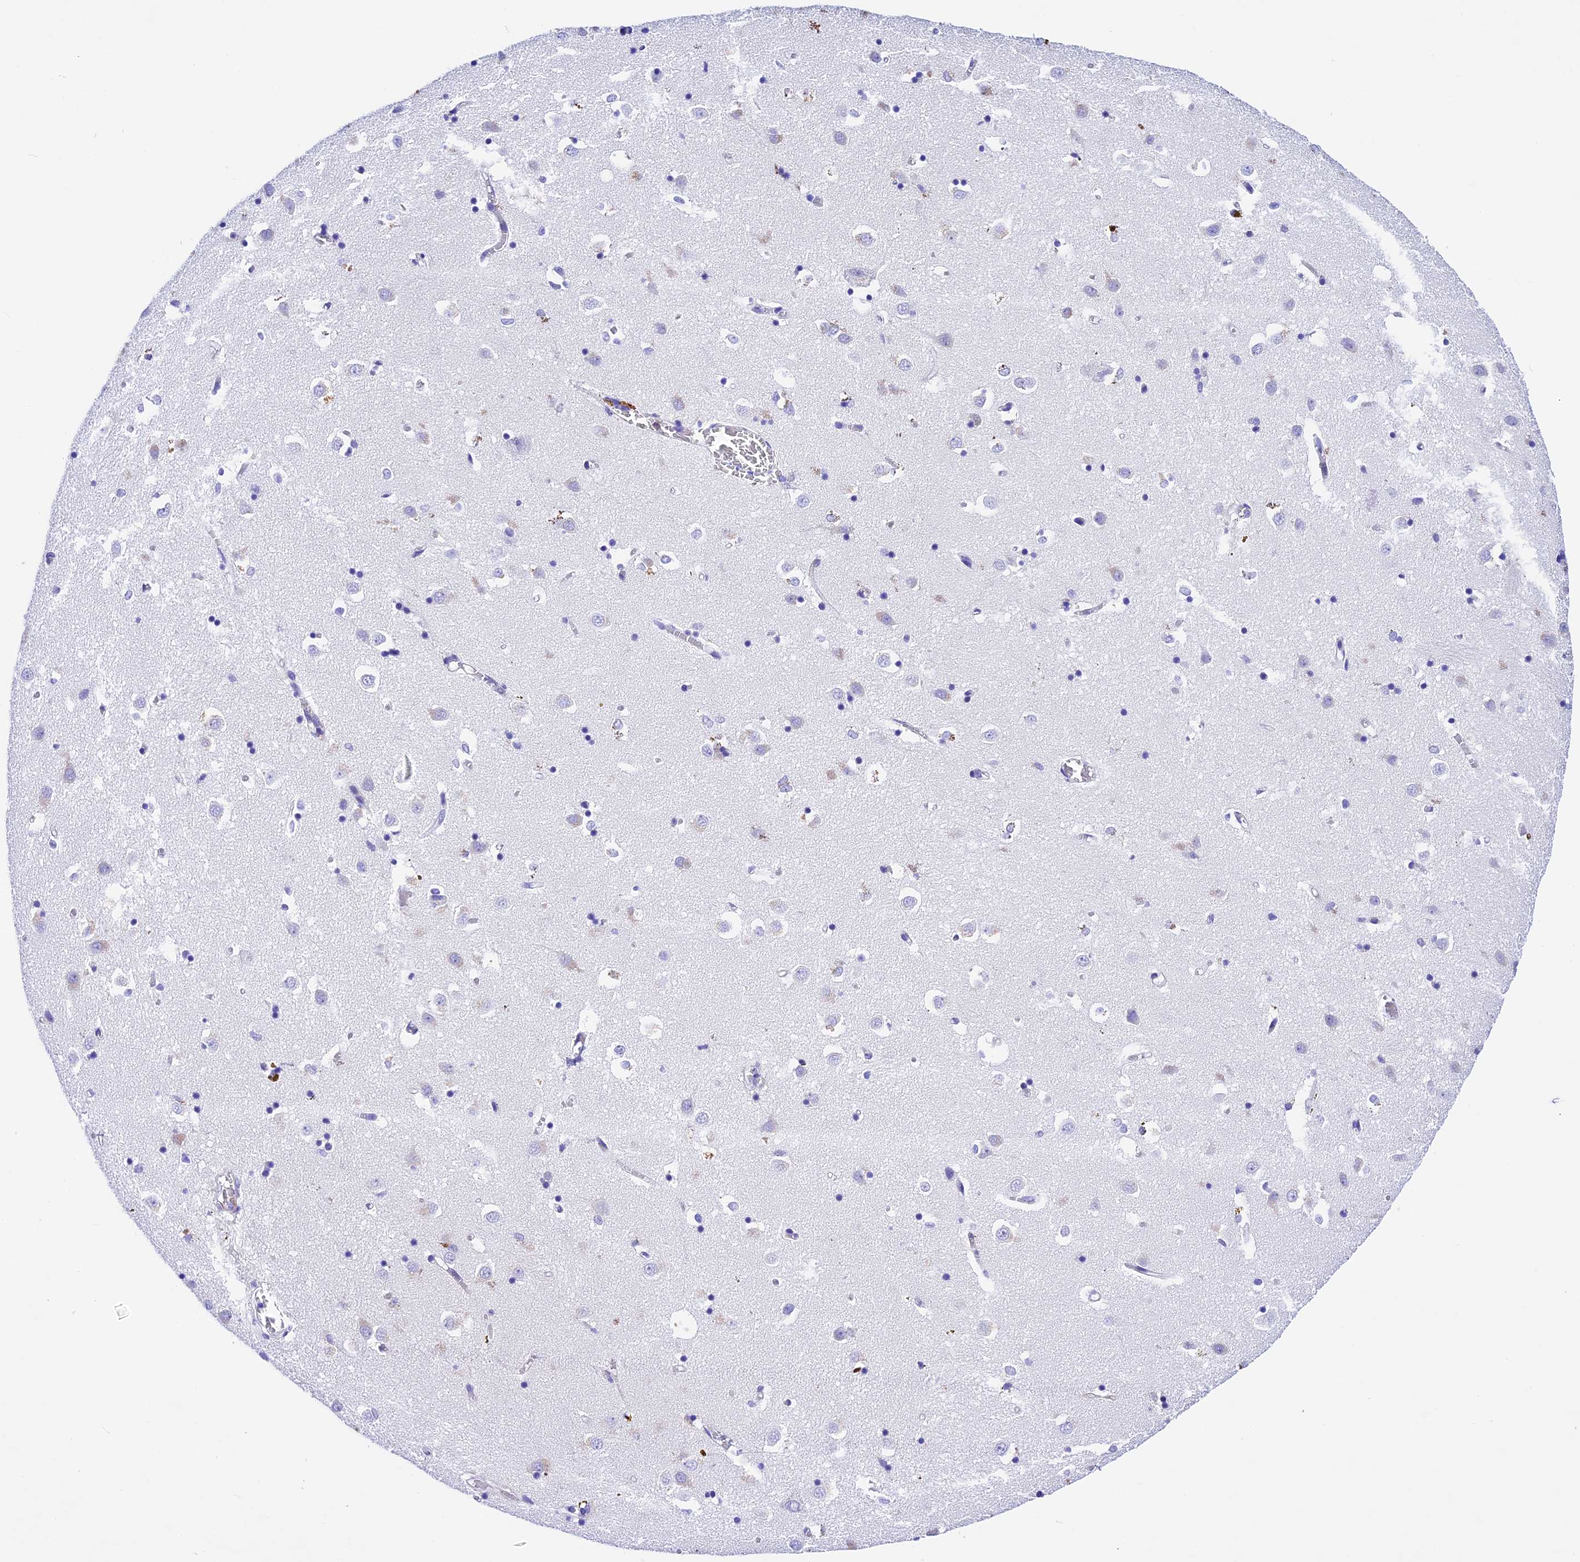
{"staining": {"intensity": "negative", "quantity": "none", "location": "none"}, "tissue": "caudate", "cell_type": "Glial cells", "image_type": "normal", "snomed": [{"axis": "morphology", "description": "Normal tissue, NOS"}, {"axis": "topography", "description": "Lateral ventricle wall"}], "caption": "DAB immunohistochemical staining of unremarkable human caudate displays no significant staining in glial cells. (DAB (3,3'-diaminobenzidine) immunohistochemistry, high magnification).", "gene": "PSG11", "patient": {"sex": "male", "age": 70}}